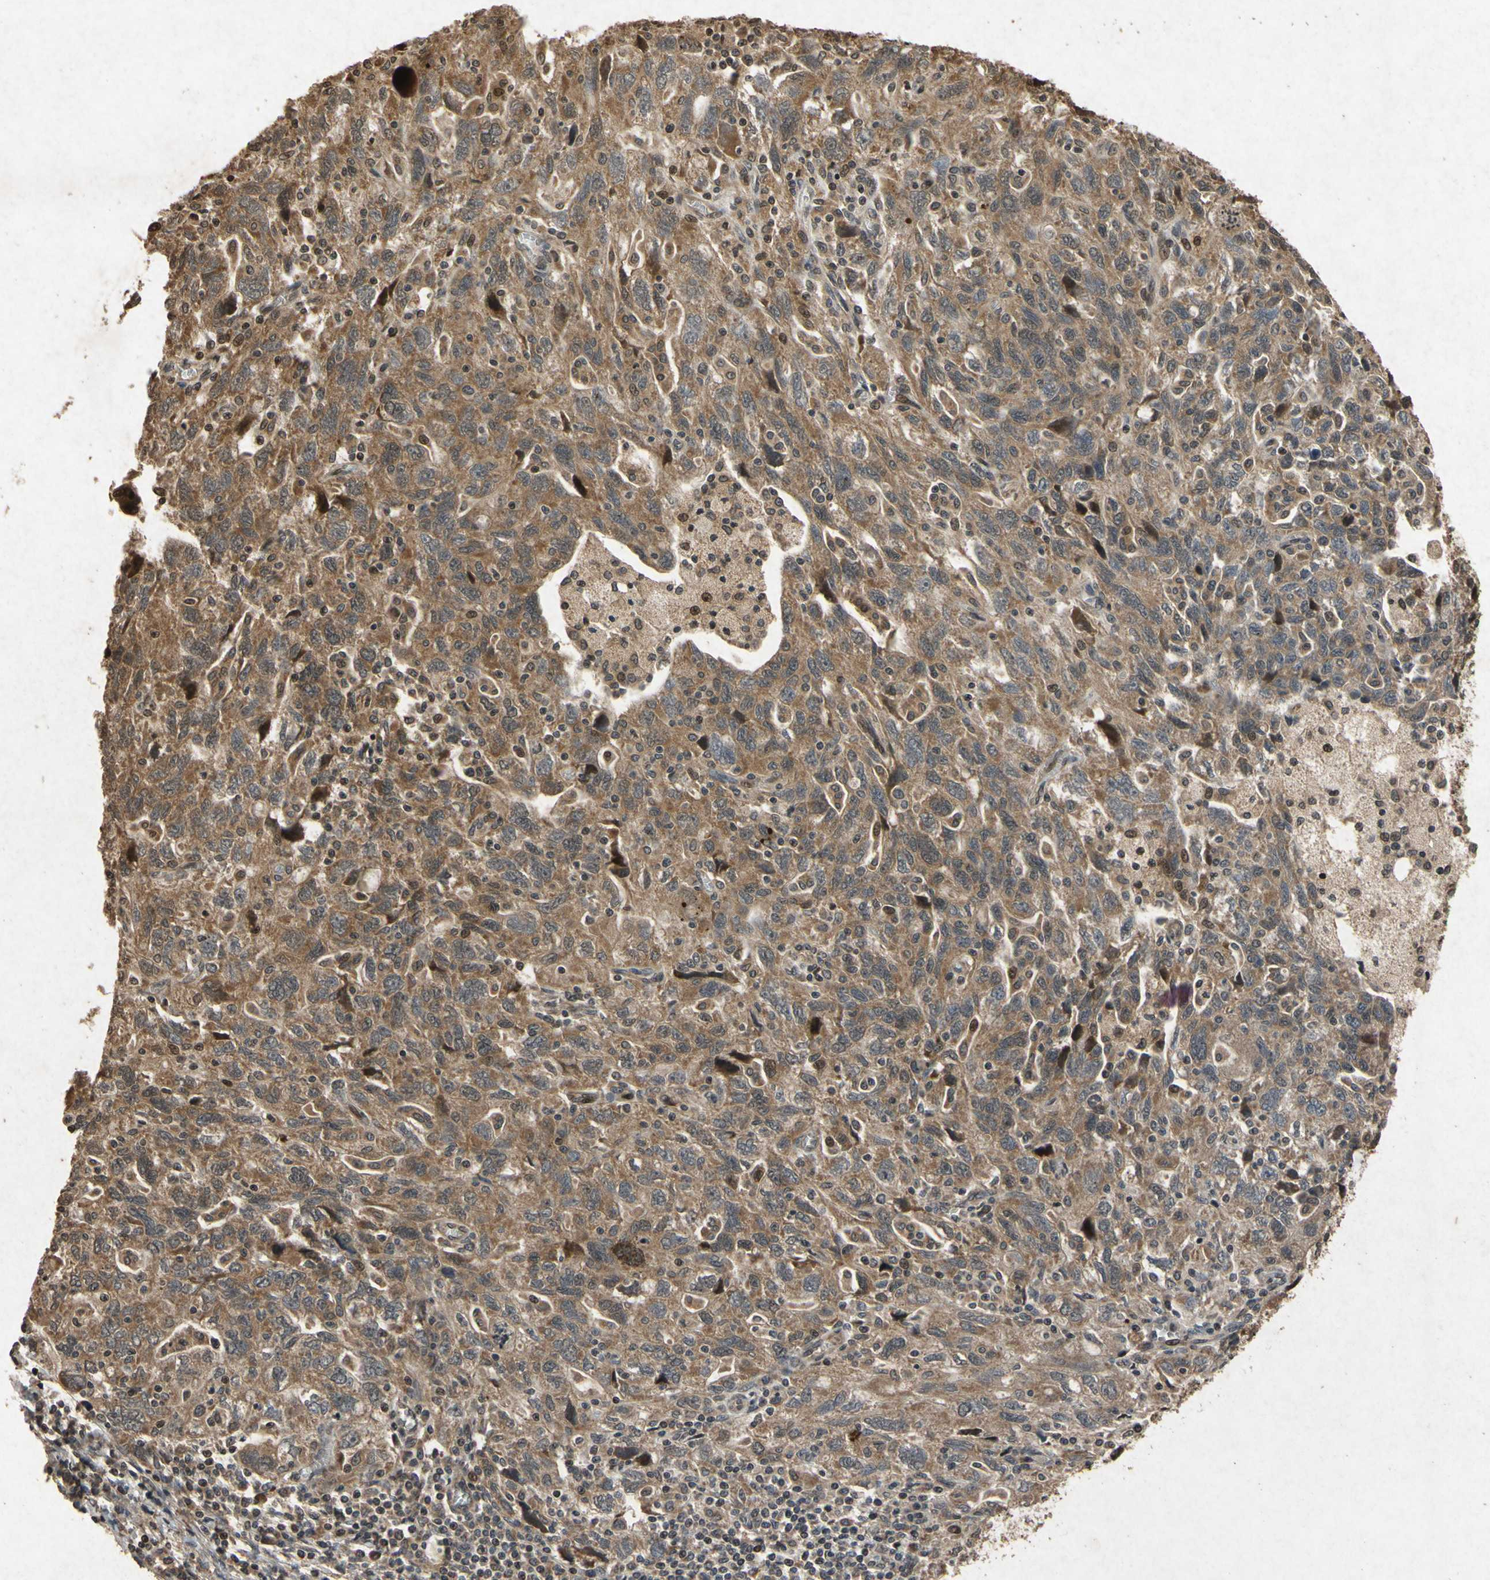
{"staining": {"intensity": "moderate", "quantity": ">75%", "location": "cytoplasmic/membranous"}, "tissue": "ovarian cancer", "cell_type": "Tumor cells", "image_type": "cancer", "snomed": [{"axis": "morphology", "description": "Carcinoma, NOS"}, {"axis": "morphology", "description": "Cystadenocarcinoma, serous, NOS"}, {"axis": "topography", "description": "Ovary"}], "caption": "Immunohistochemical staining of ovarian cancer demonstrates medium levels of moderate cytoplasmic/membranous protein expression in about >75% of tumor cells.", "gene": "ATP6V1H", "patient": {"sex": "female", "age": 69}}